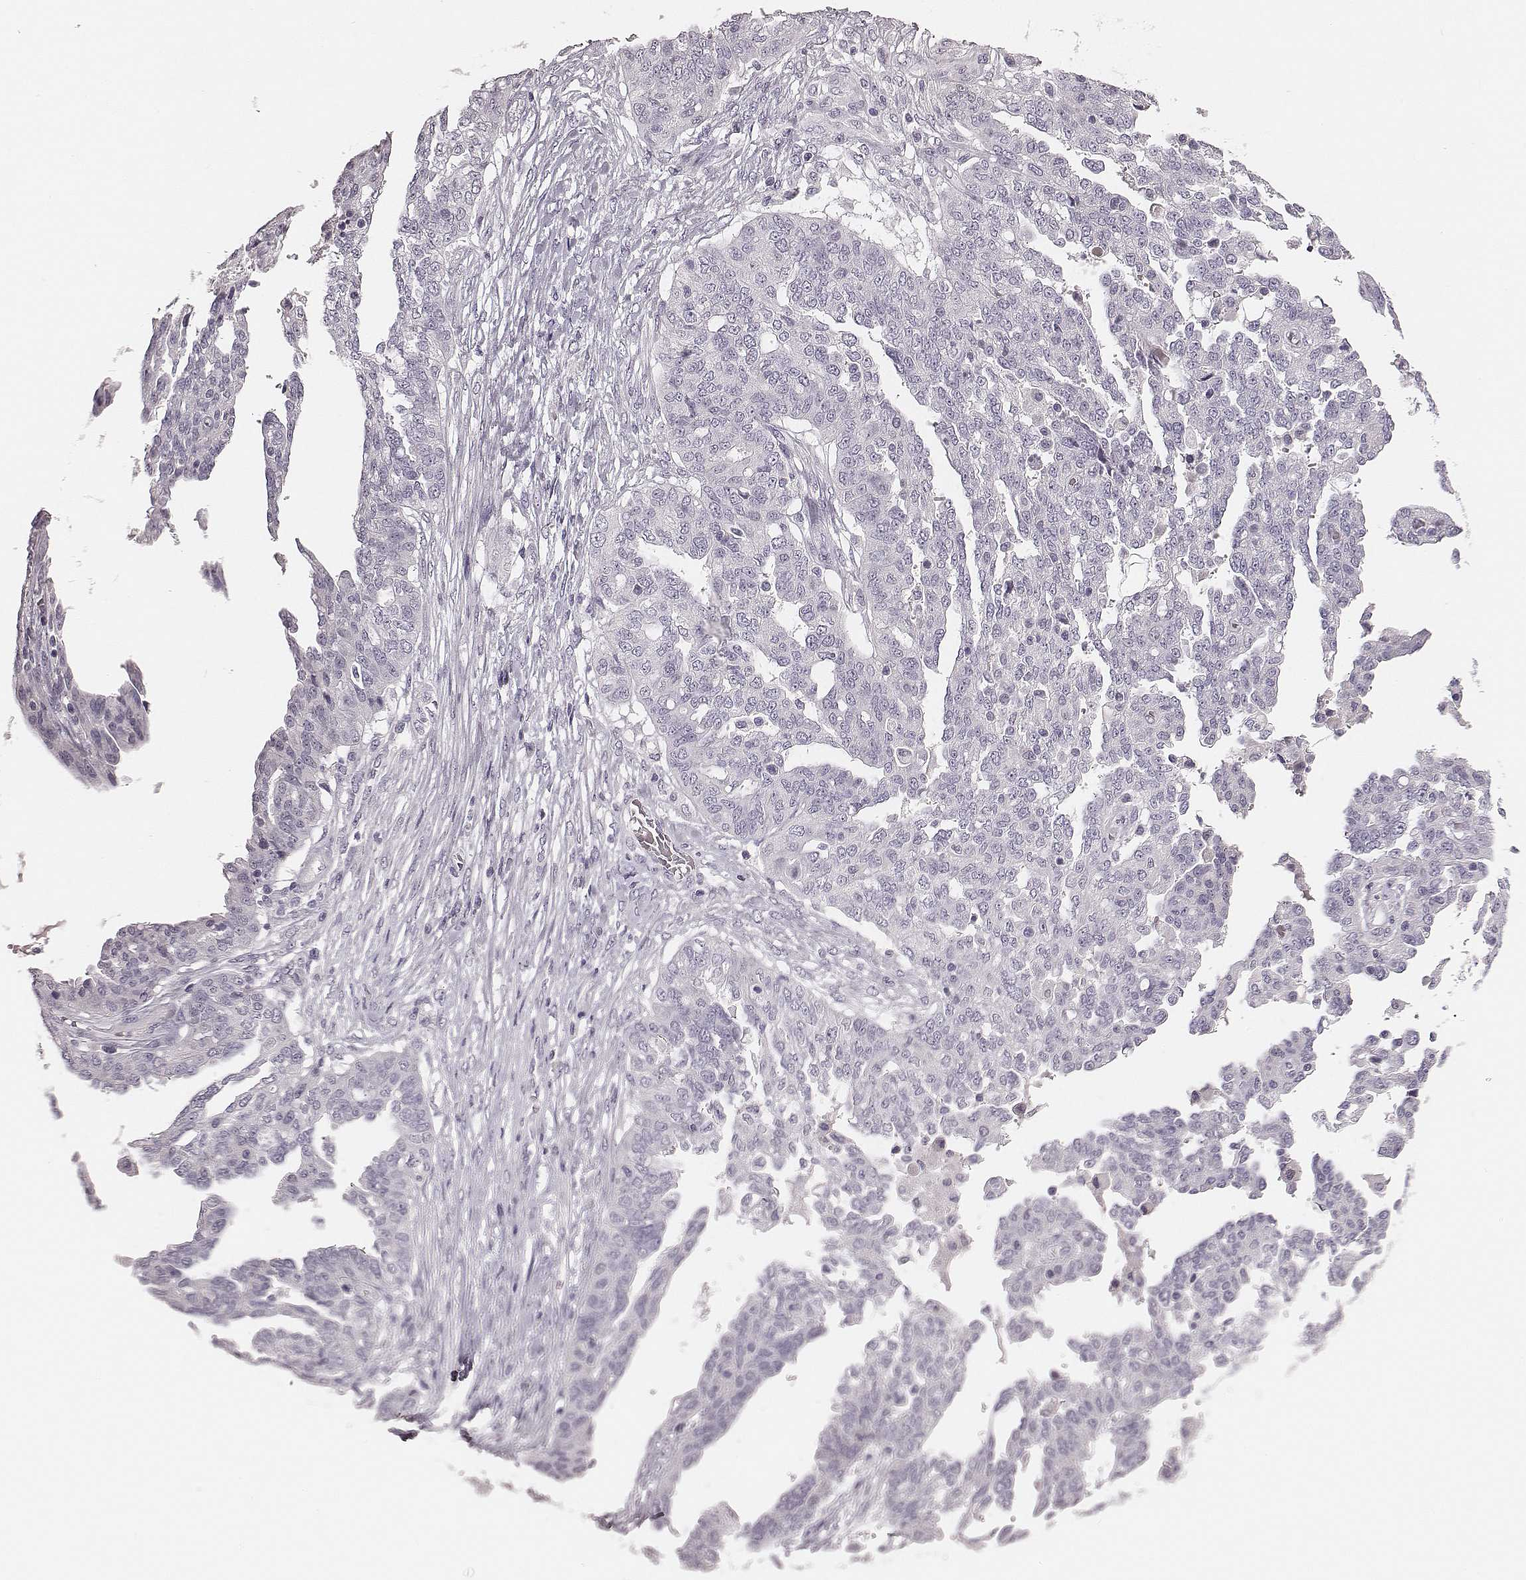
{"staining": {"intensity": "negative", "quantity": "none", "location": "none"}, "tissue": "ovarian cancer", "cell_type": "Tumor cells", "image_type": "cancer", "snomed": [{"axis": "morphology", "description": "Cystadenocarcinoma, serous, NOS"}, {"axis": "topography", "description": "Ovary"}], "caption": "Human serous cystadenocarcinoma (ovarian) stained for a protein using immunohistochemistry (IHC) shows no positivity in tumor cells.", "gene": "CSHL1", "patient": {"sex": "female", "age": 67}}